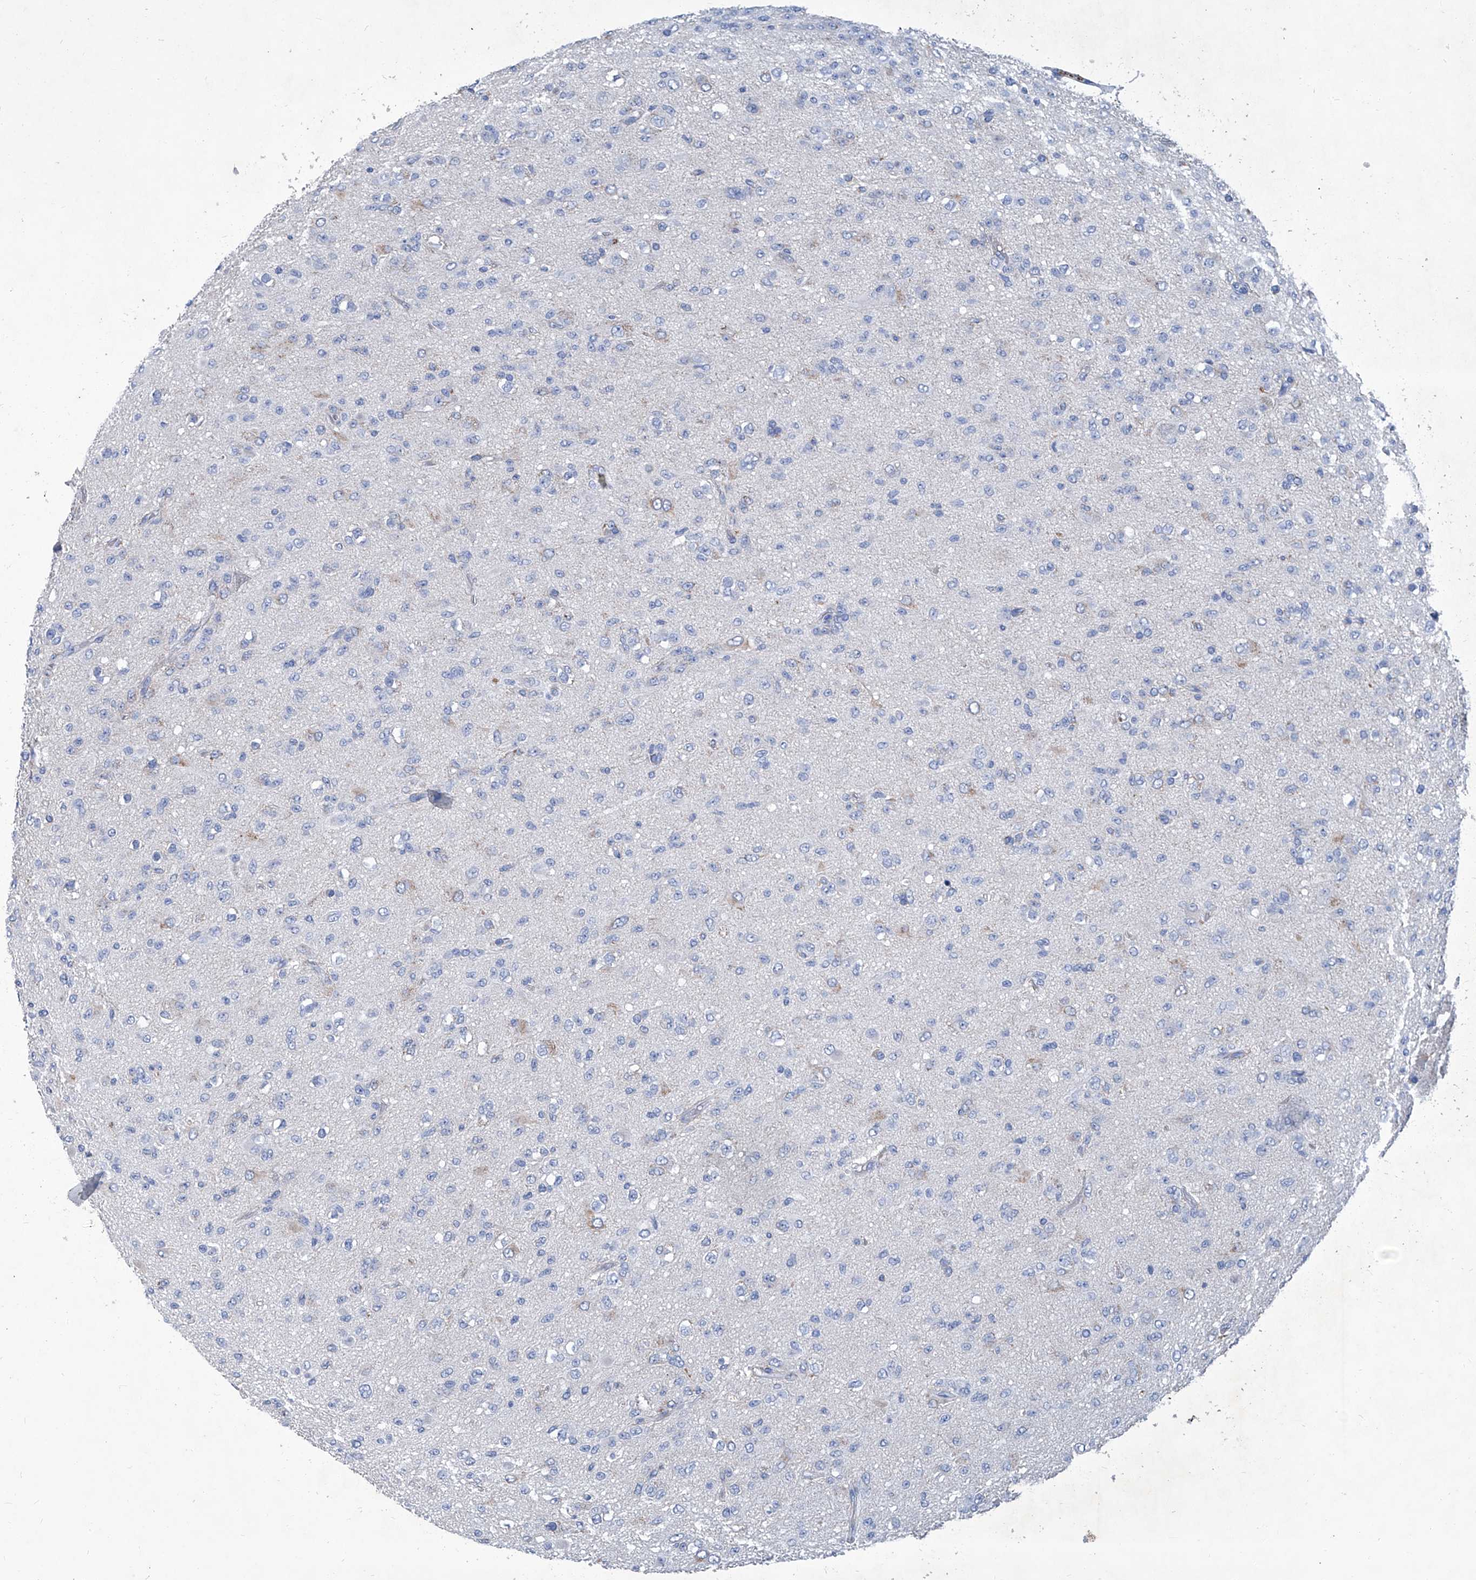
{"staining": {"intensity": "negative", "quantity": "none", "location": "none"}, "tissue": "glioma", "cell_type": "Tumor cells", "image_type": "cancer", "snomed": [{"axis": "morphology", "description": "Glioma, malignant, Low grade"}, {"axis": "topography", "description": "Brain"}], "caption": "A high-resolution micrograph shows IHC staining of low-grade glioma (malignant), which demonstrates no significant expression in tumor cells.", "gene": "MTARC1", "patient": {"sex": "male", "age": 65}}